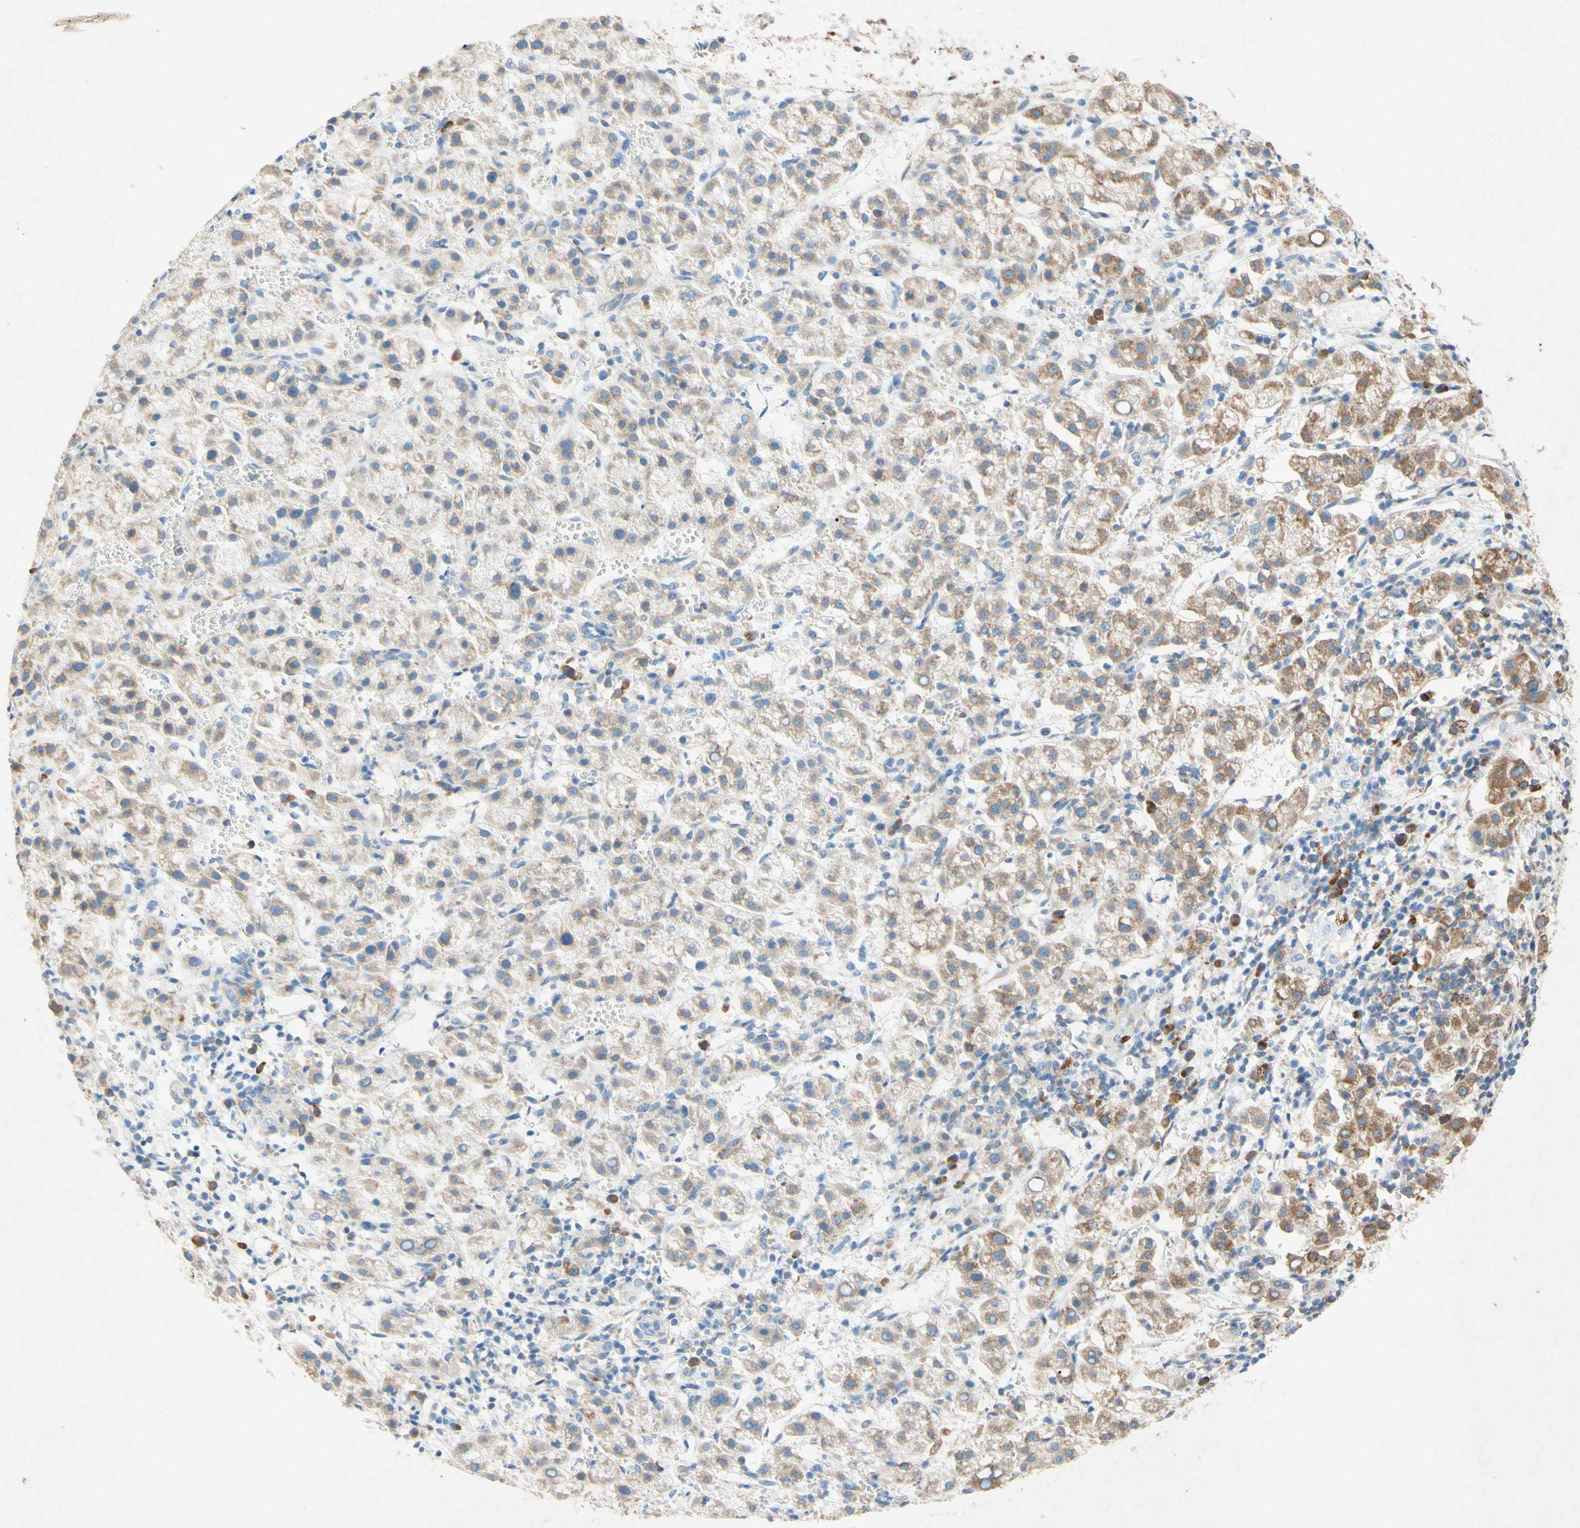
{"staining": {"intensity": "moderate", "quantity": ">75%", "location": "cytoplasmic/membranous"}, "tissue": "liver cancer", "cell_type": "Tumor cells", "image_type": "cancer", "snomed": [{"axis": "morphology", "description": "Carcinoma, Hepatocellular, NOS"}, {"axis": "topography", "description": "Liver"}], "caption": "Human liver cancer (hepatocellular carcinoma) stained with a brown dye shows moderate cytoplasmic/membranous positive positivity in about >75% of tumor cells.", "gene": "PABPC1", "patient": {"sex": "female", "age": 58}}